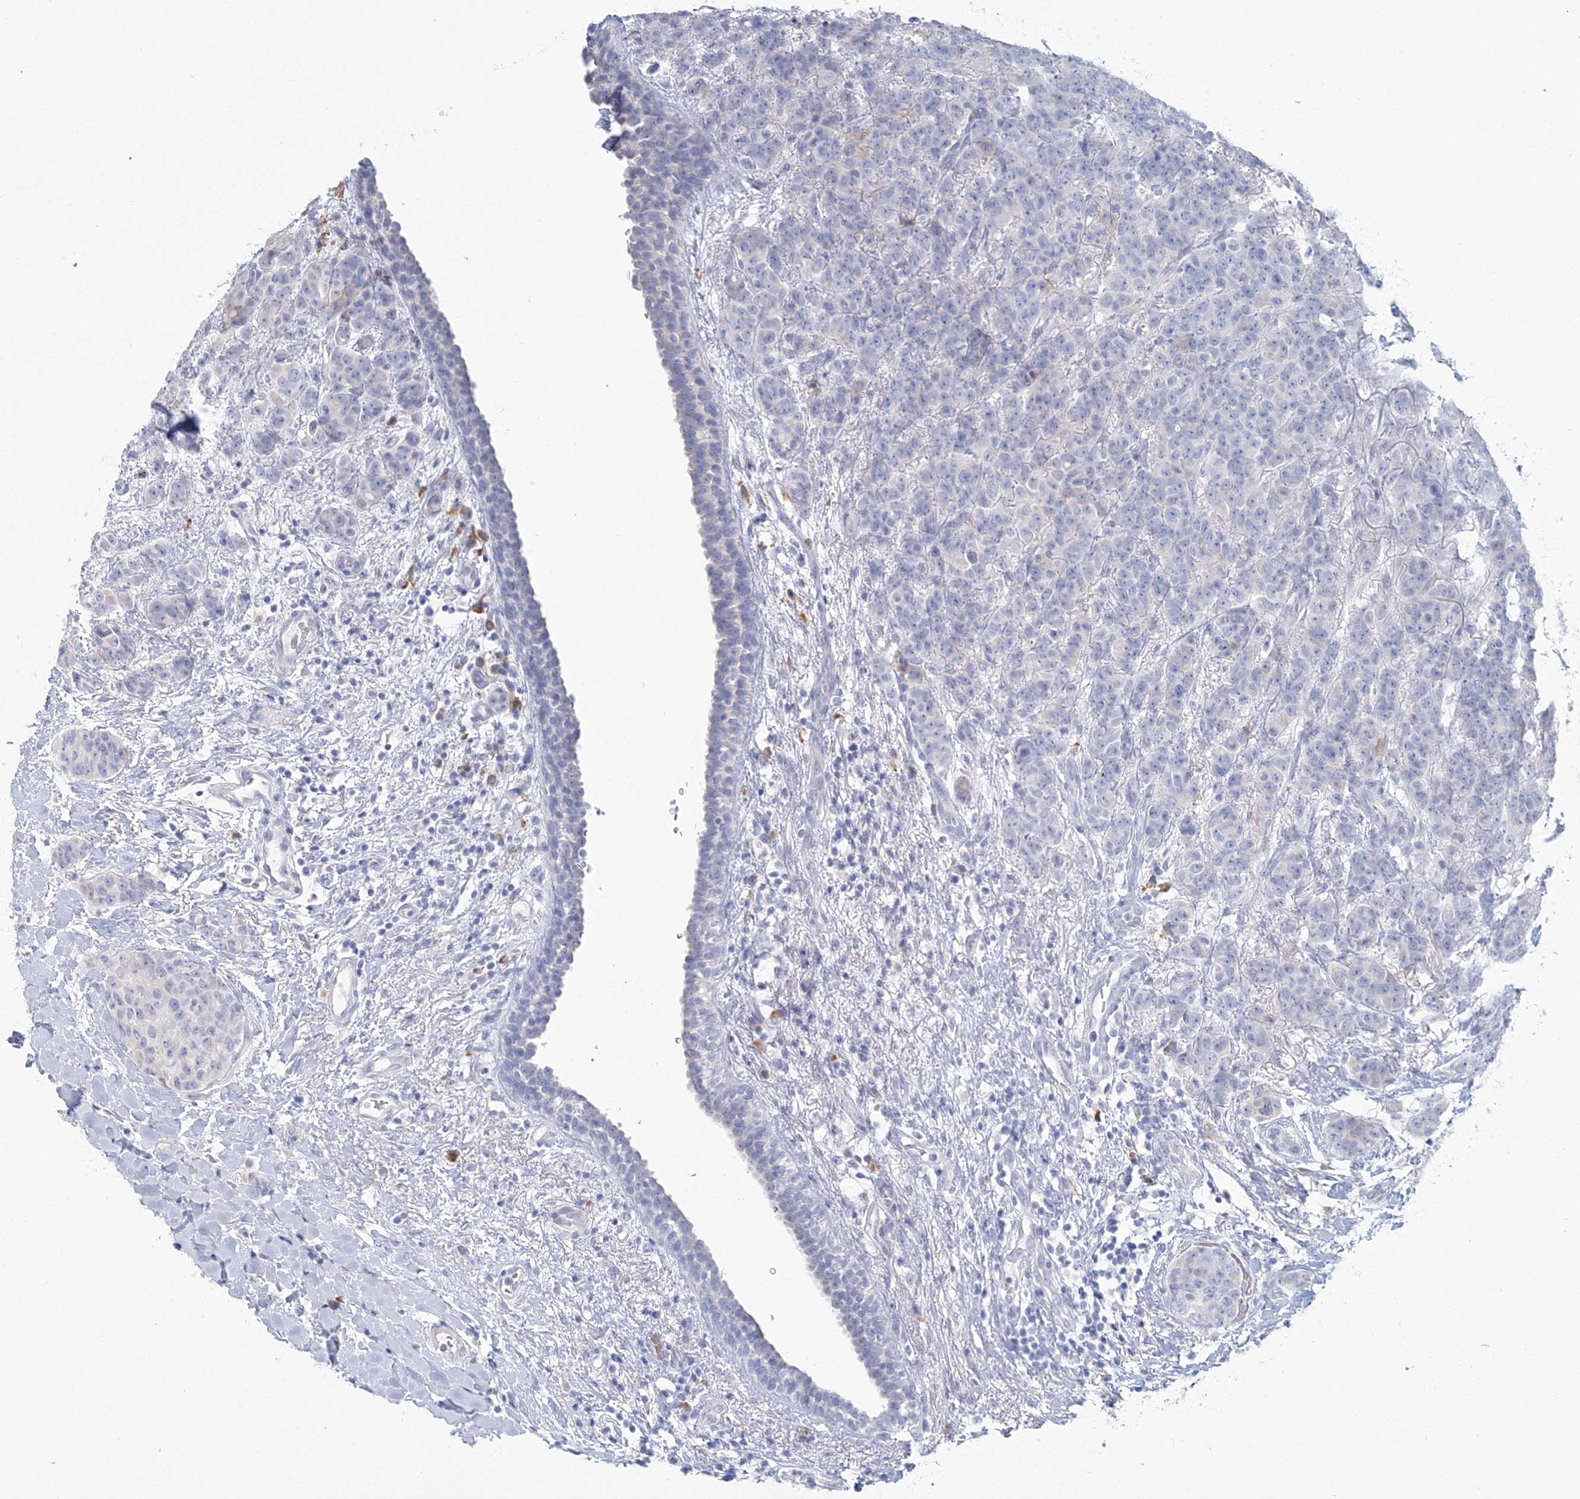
{"staining": {"intensity": "negative", "quantity": "none", "location": "none"}, "tissue": "breast cancer", "cell_type": "Tumor cells", "image_type": "cancer", "snomed": [{"axis": "morphology", "description": "Duct carcinoma"}, {"axis": "topography", "description": "Breast"}], "caption": "Tumor cells show no significant staining in breast cancer.", "gene": "VSIG1", "patient": {"sex": "female", "age": 40}}